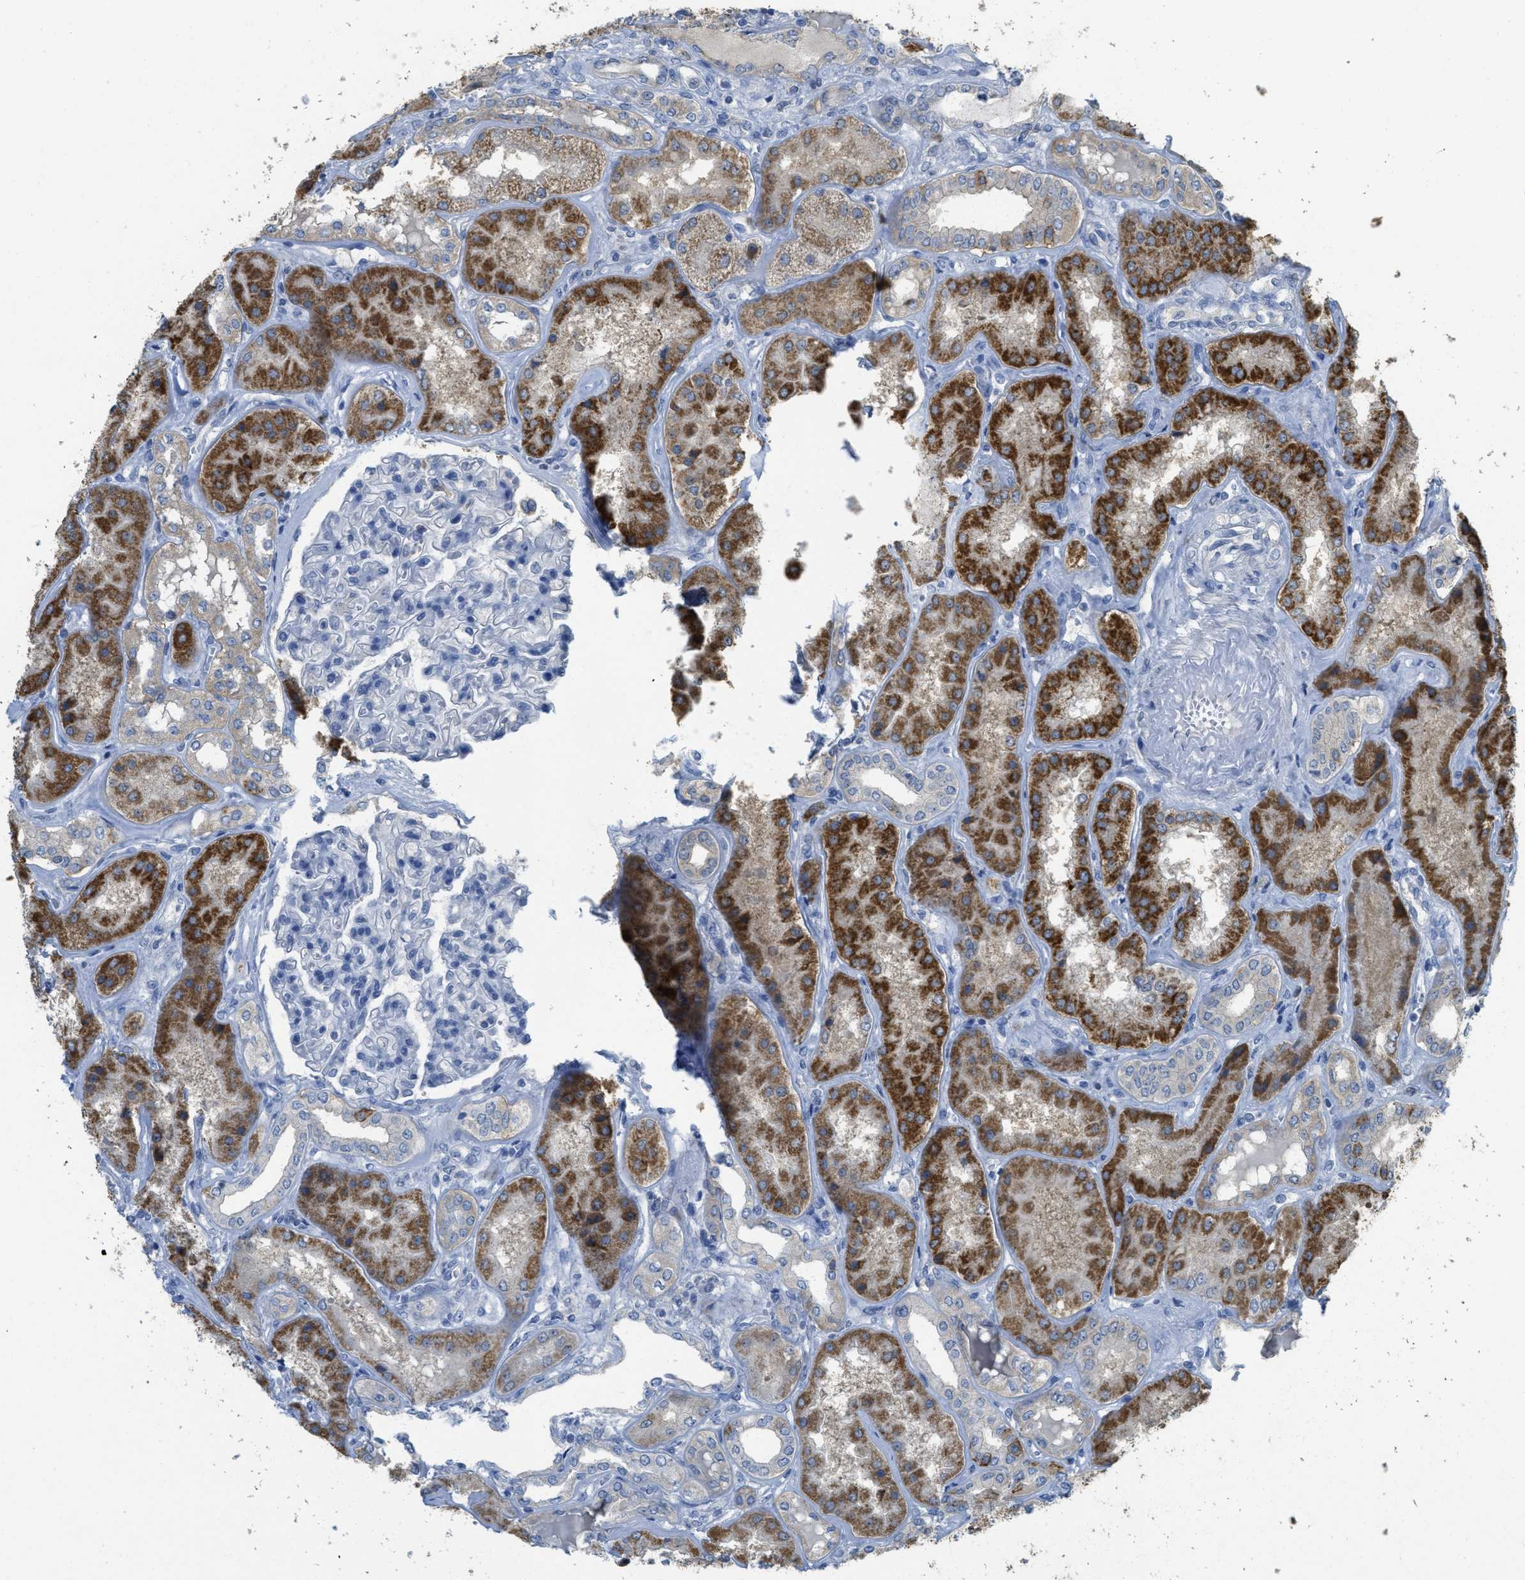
{"staining": {"intensity": "negative", "quantity": "none", "location": "none"}, "tissue": "kidney", "cell_type": "Cells in glomeruli", "image_type": "normal", "snomed": [{"axis": "morphology", "description": "Normal tissue, NOS"}, {"axis": "topography", "description": "Kidney"}], "caption": "High power microscopy histopathology image of an IHC histopathology image of unremarkable kidney, revealing no significant staining in cells in glomeruli.", "gene": "SFXN2", "patient": {"sex": "female", "age": 56}}